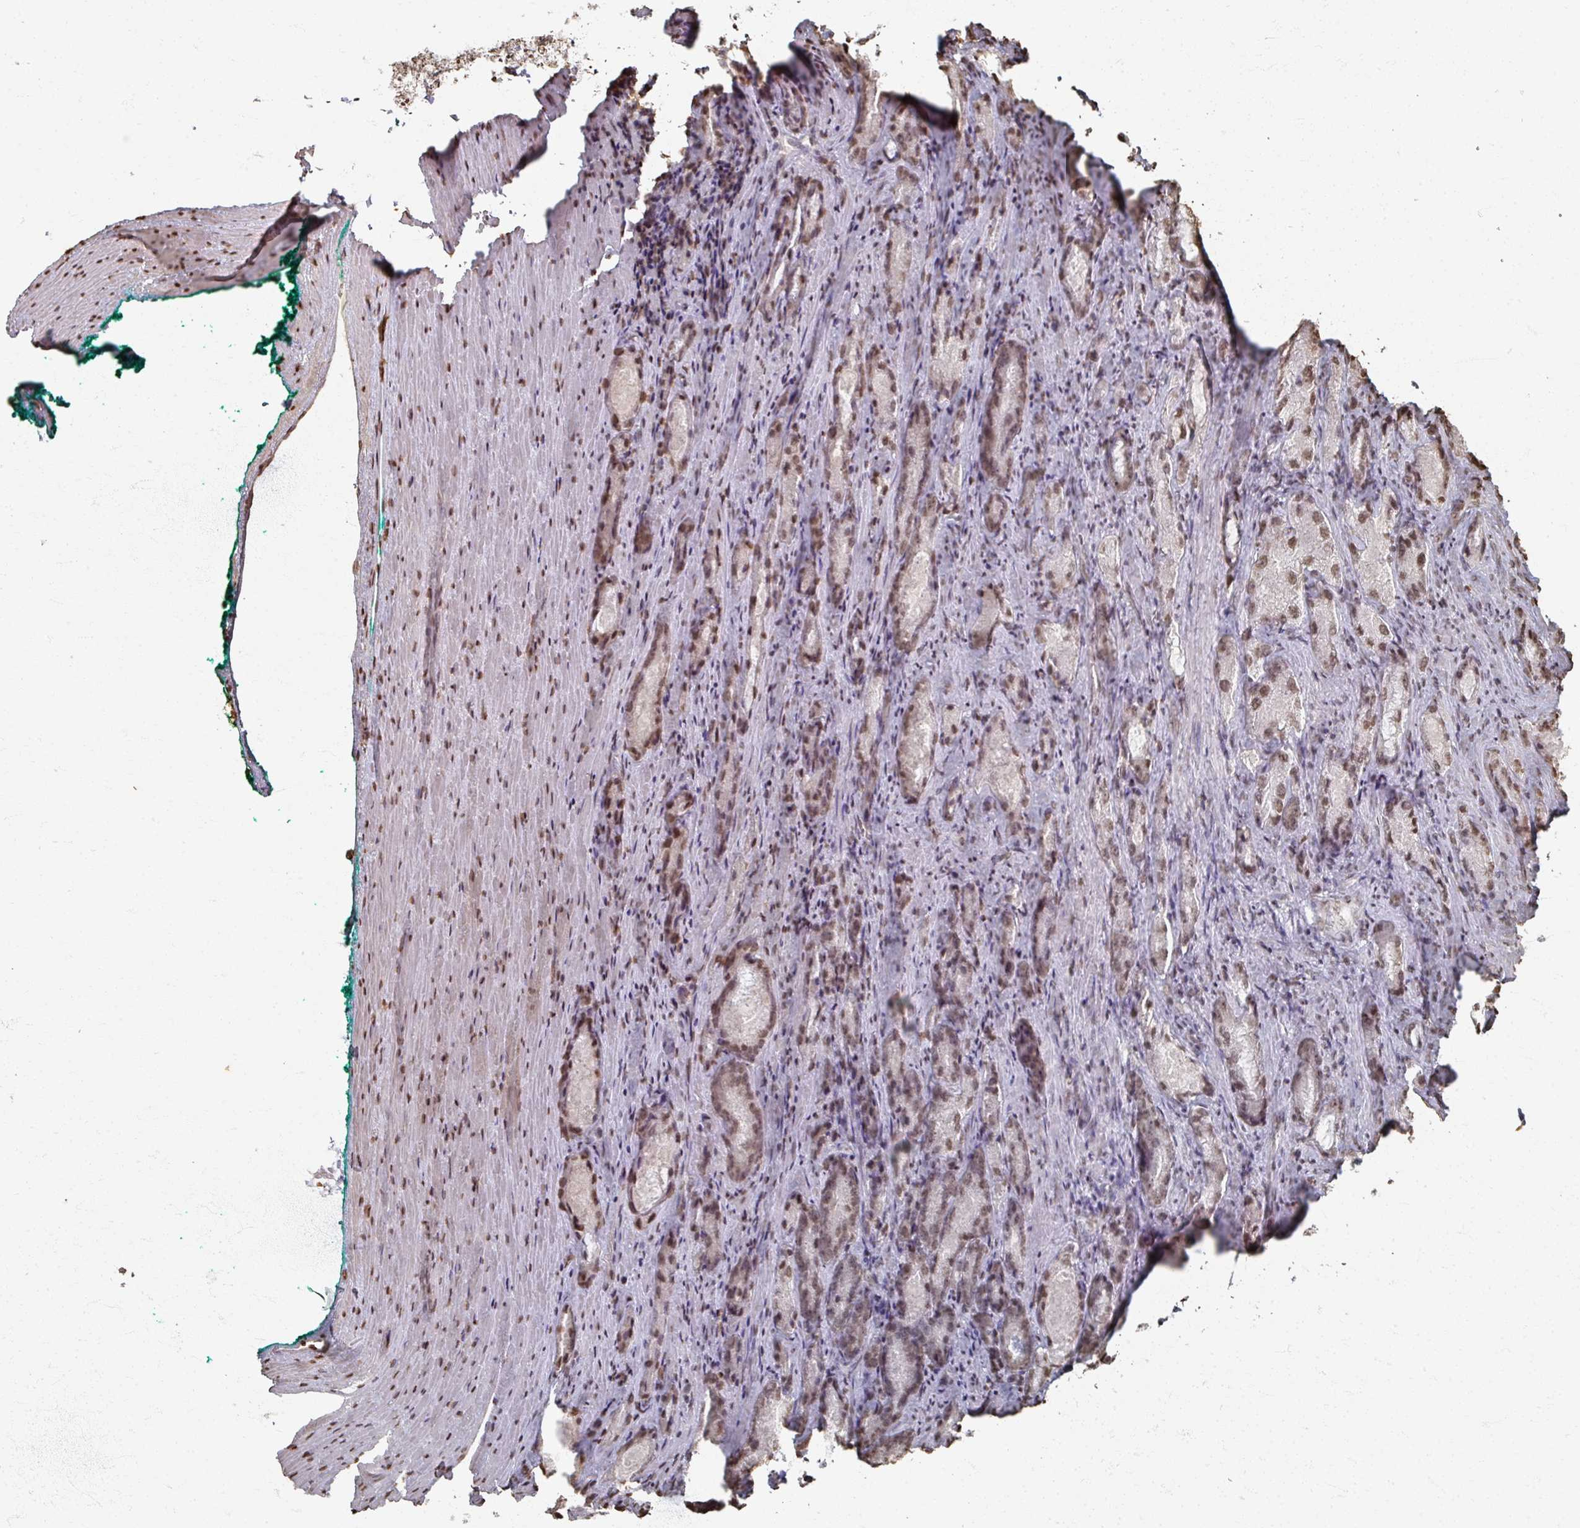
{"staining": {"intensity": "moderate", "quantity": ">75%", "location": "nuclear"}, "tissue": "prostate cancer", "cell_type": "Tumor cells", "image_type": "cancer", "snomed": [{"axis": "morphology", "description": "Adenocarcinoma, Low grade"}, {"axis": "topography", "description": "Prostate"}], "caption": "Prostate low-grade adenocarcinoma was stained to show a protein in brown. There is medium levels of moderate nuclear positivity in about >75% of tumor cells.", "gene": "DCUN1D5", "patient": {"sex": "male", "age": 68}}